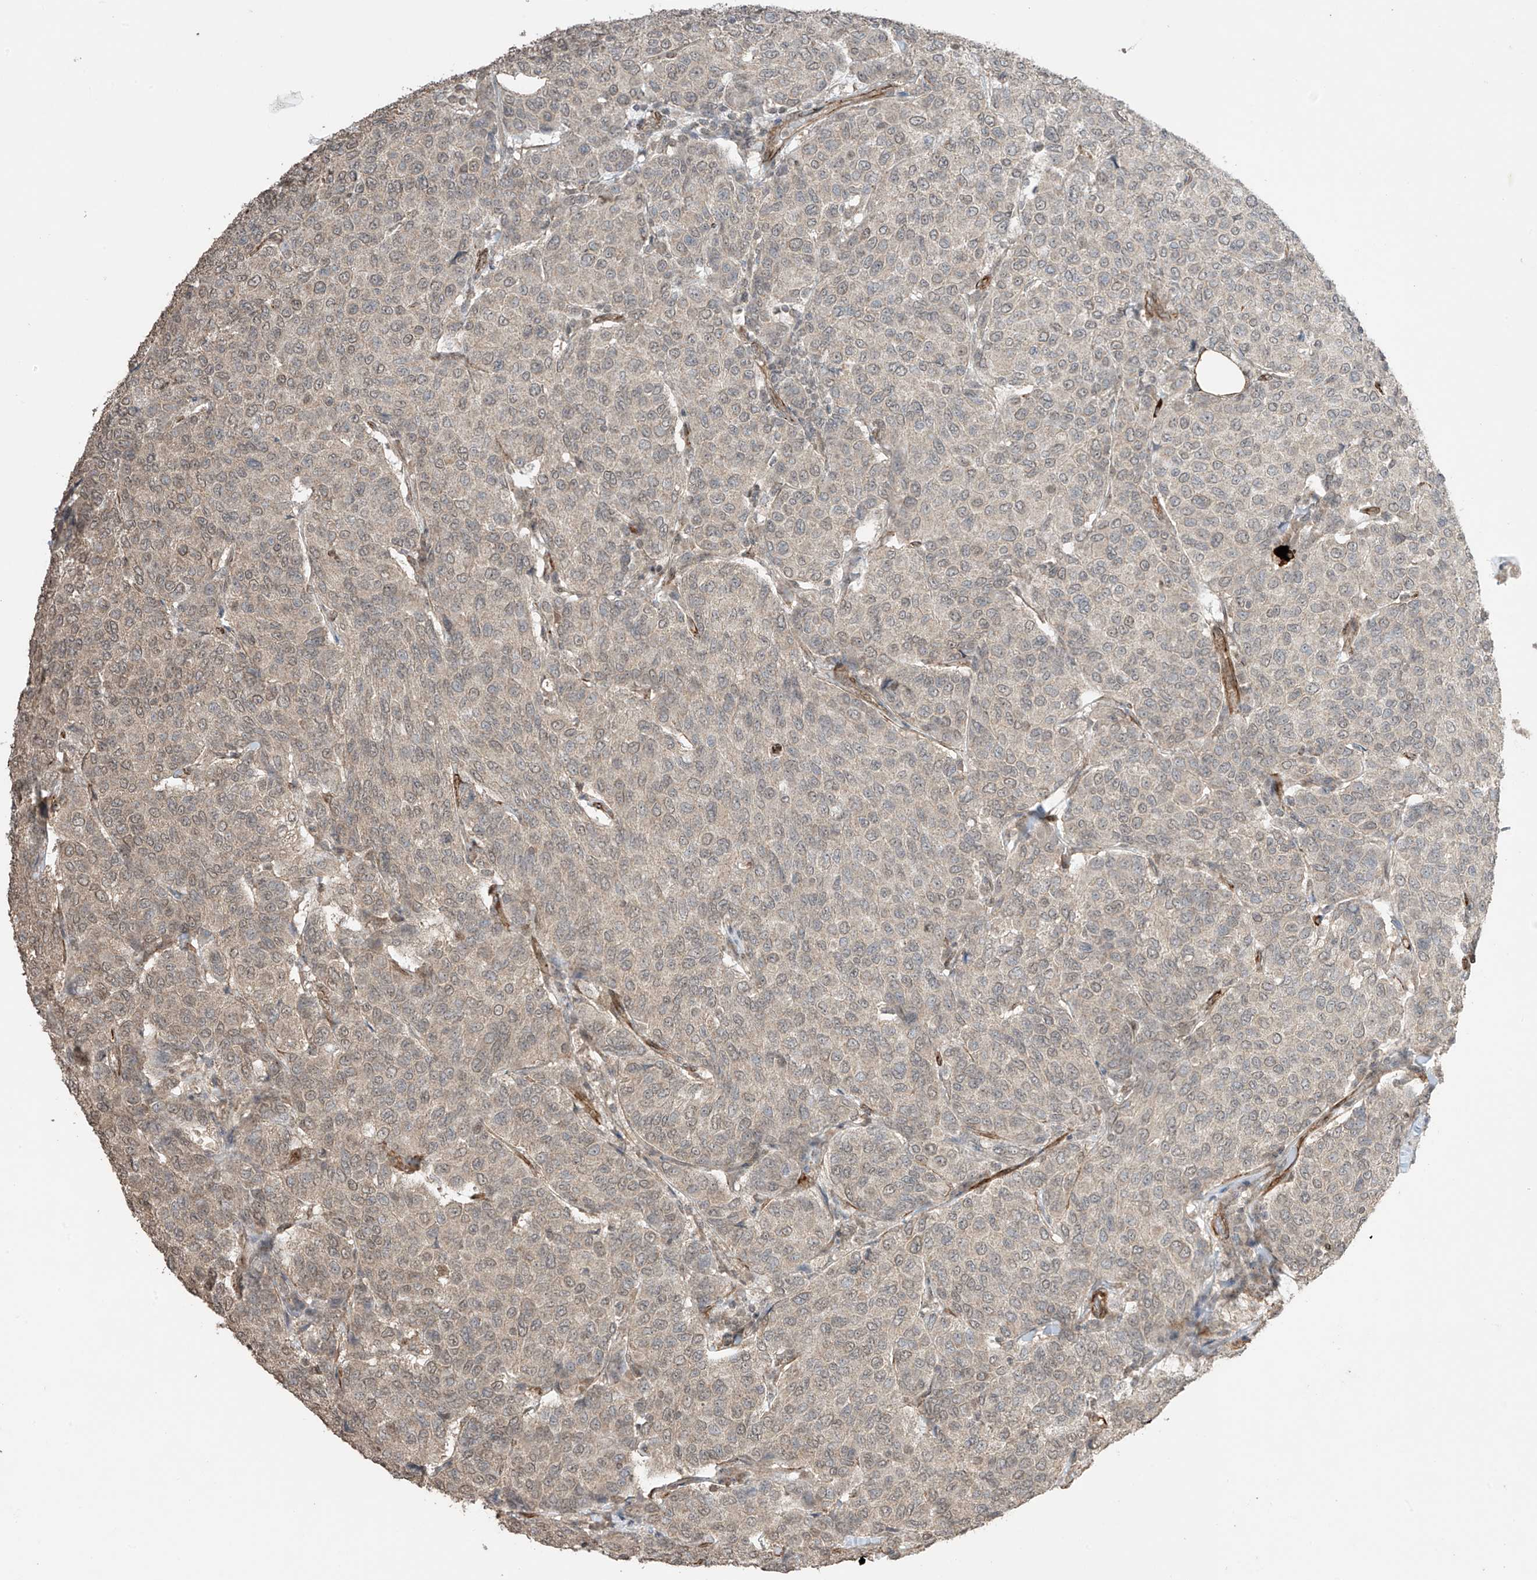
{"staining": {"intensity": "weak", "quantity": "25%-75%", "location": "nuclear"}, "tissue": "breast cancer", "cell_type": "Tumor cells", "image_type": "cancer", "snomed": [{"axis": "morphology", "description": "Duct carcinoma"}, {"axis": "topography", "description": "Breast"}], "caption": "An image of human intraductal carcinoma (breast) stained for a protein shows weak nuclear brown staining in tumor cells.", "gene": "TTLL5", "patient": {"sex": "female", "age": 55}}